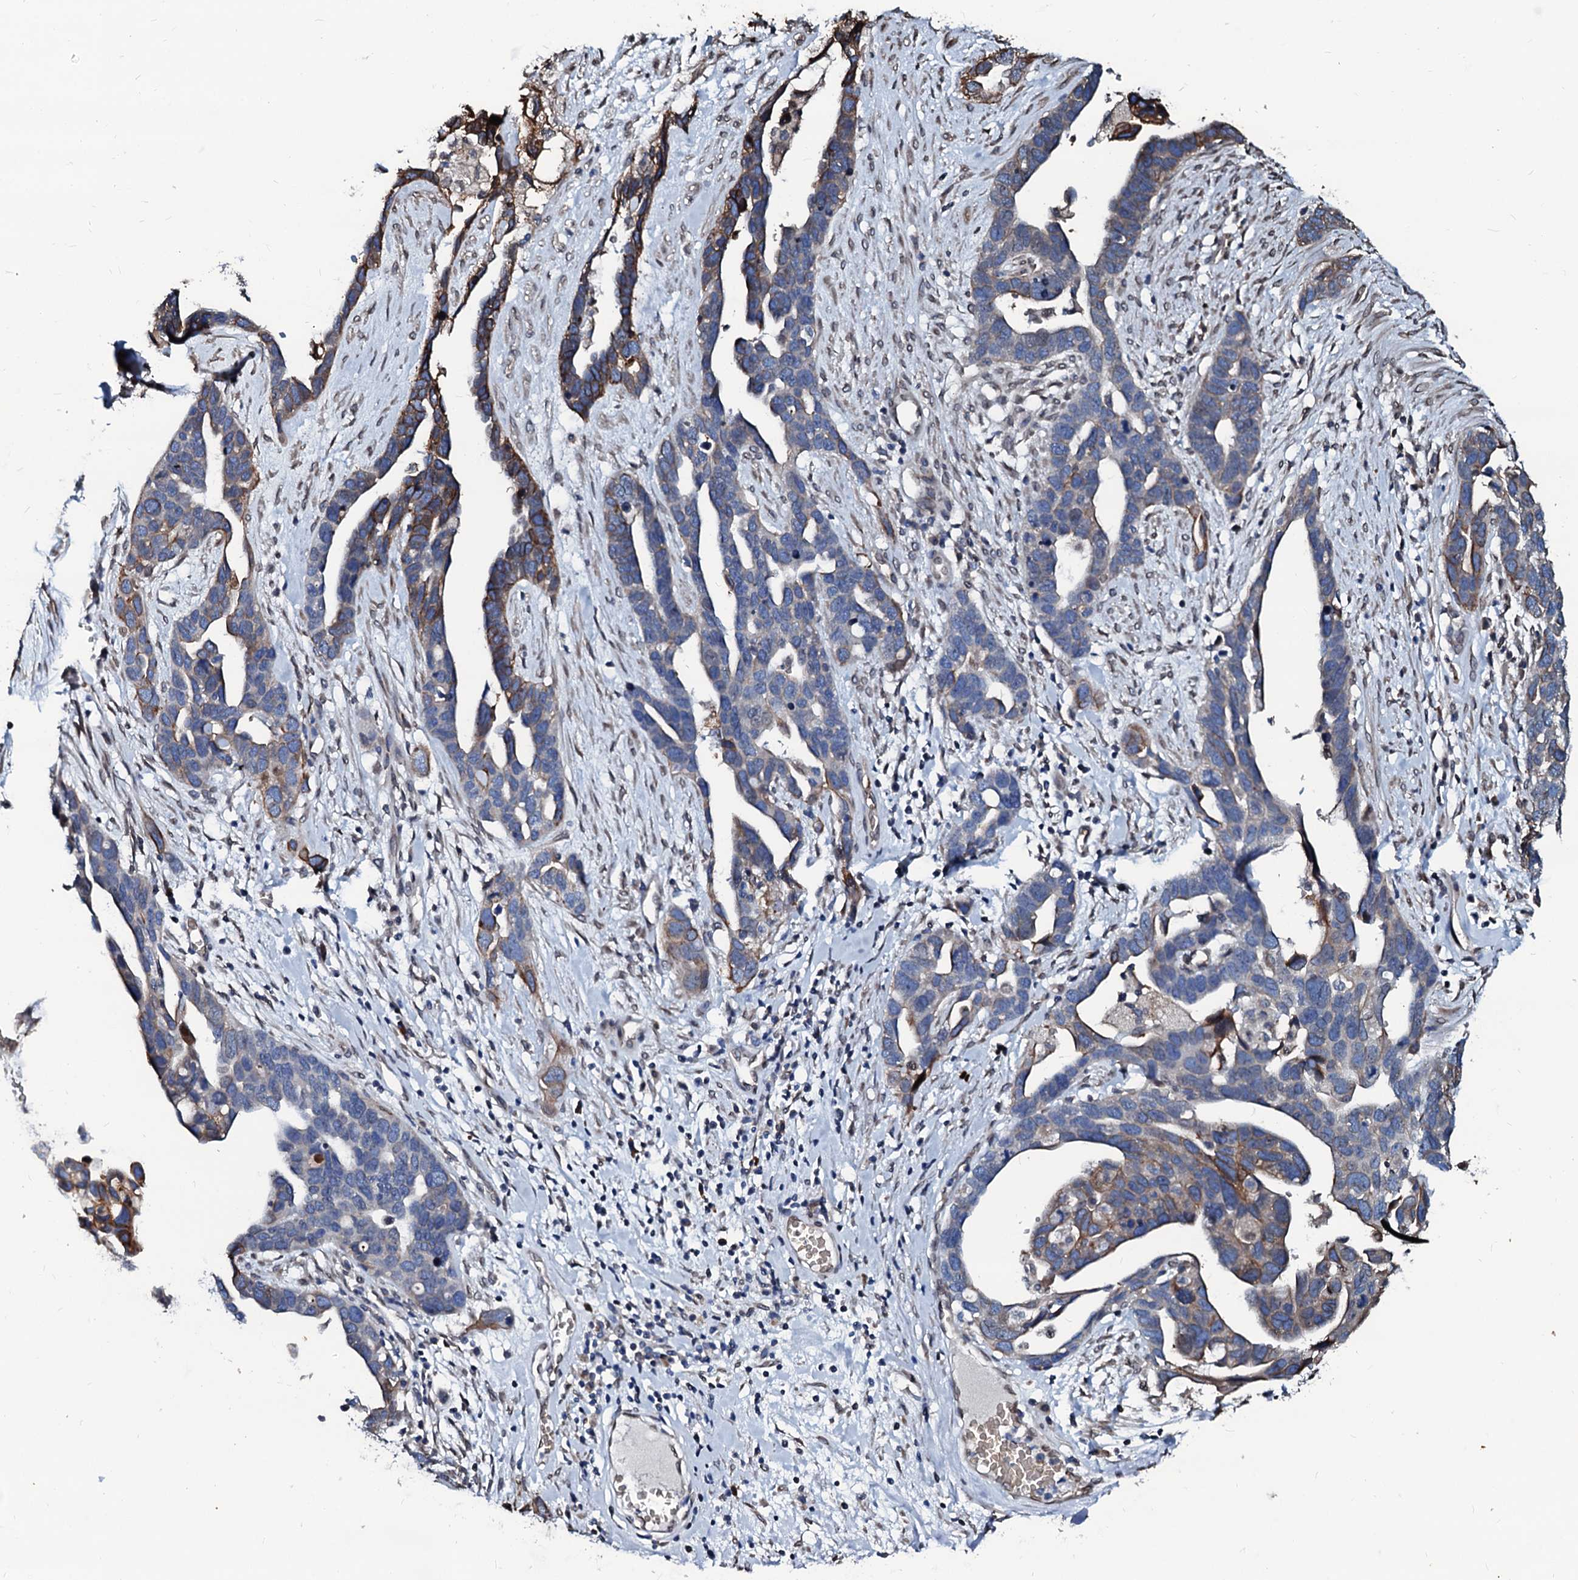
{"staining": {"intensity": "moderate", "quantity": "<25%", "location": "cytoplasmic/membranous"}, "tissue": "ovarian cancer", "cell_type": "Tumor cells", "image_type": "cancer", "snomed": [{"axis": "morphology", "description": "Cystadenocarcinoma, serous, NOS"}, {"axis": "topography", "description": "Ovary"}], "caption": "Ovarian cancer (serous cystadenocarcinoma) stained for a protein (brown) reveals moderate cytoplasmic/membranous positive positivity in about <25% of tumor cells.", "gene": "NRP2", "patient": {"sex": "female", "age": 54}}